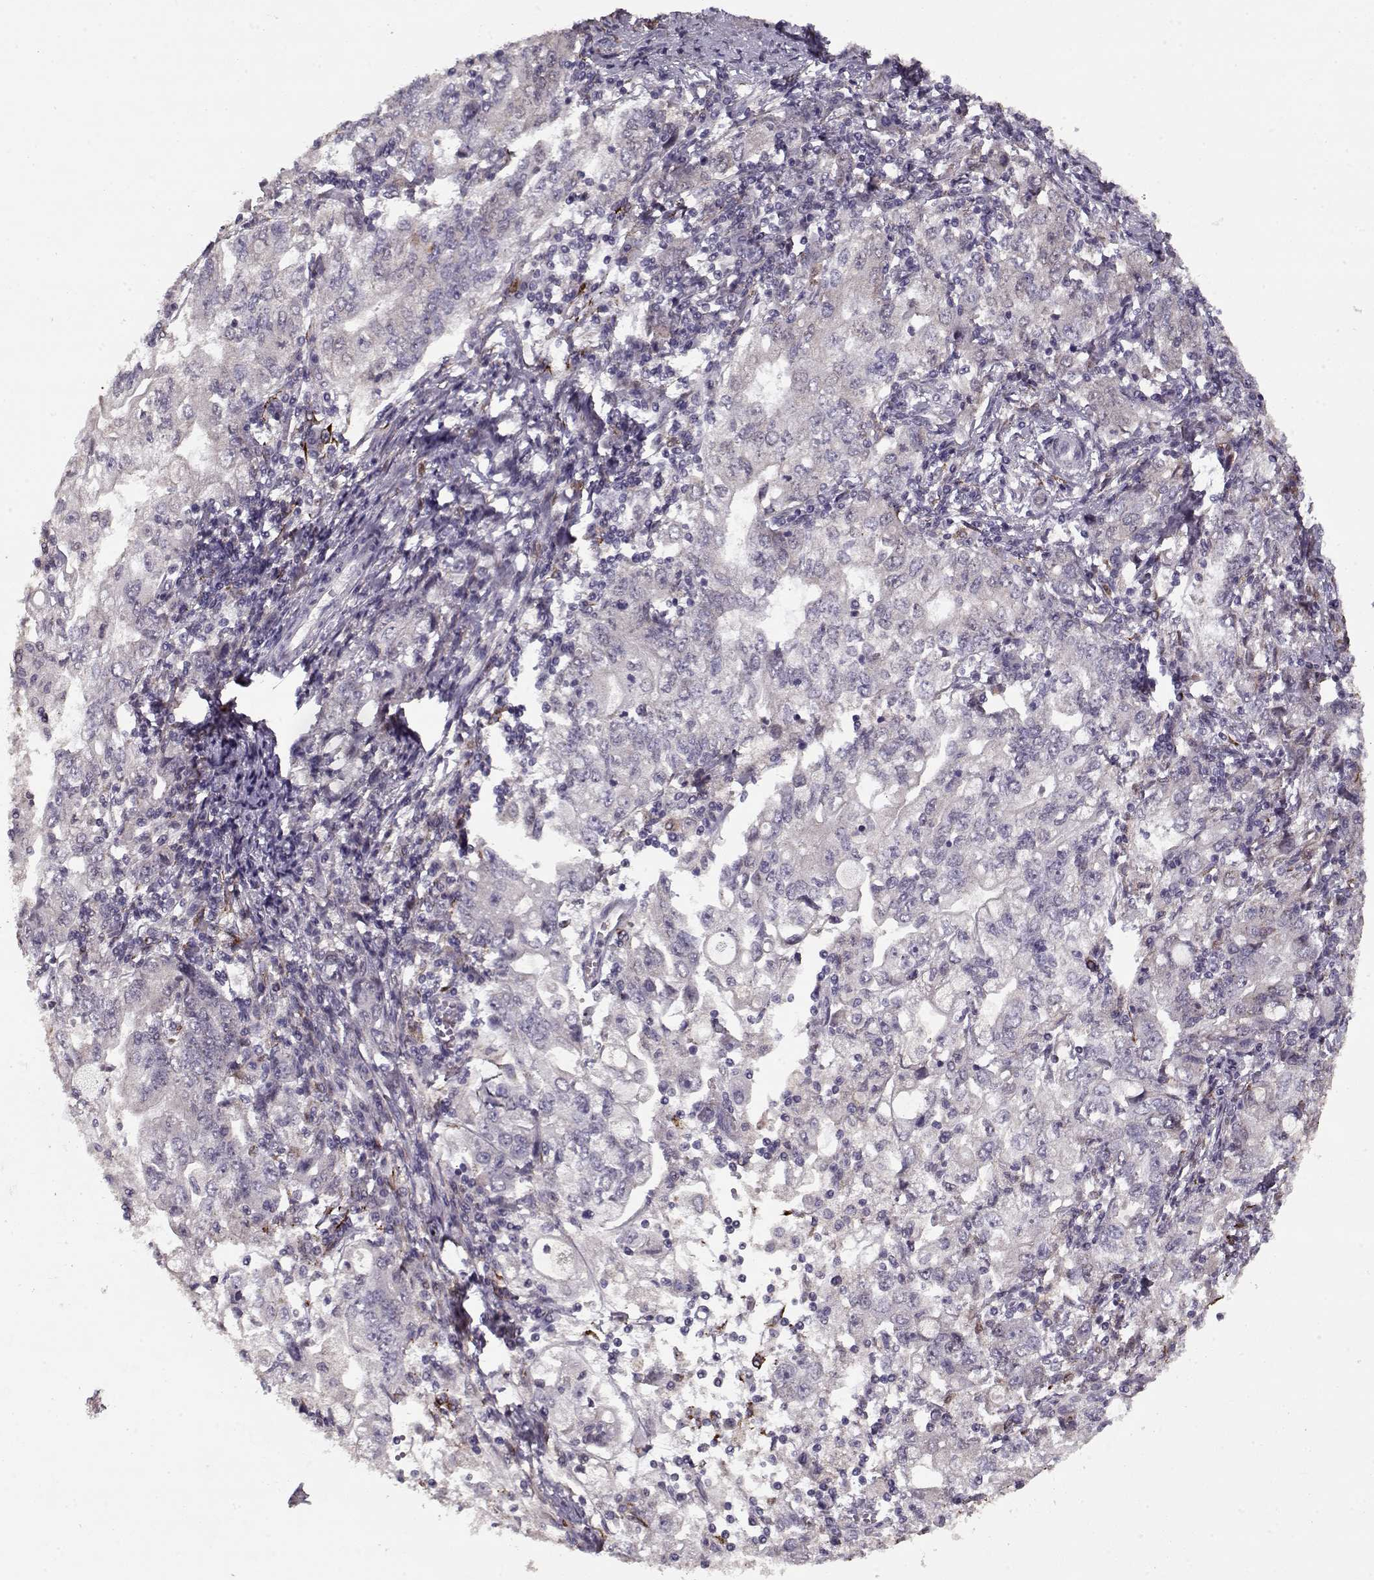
{"staining": {"intensity": "negative", "quantity": "none", "location": "none"}, "tissue": "stomach cancer", "cell_type": "Tumor cells", "image_type": "cancer", "snomed": [{"axis": "morphology", "description": "Adenocarcinoma, NOS"}, {"axis": "topography", "description": "Stomach, lower"}], "caption": "Stomach cancer was stained to show a protein in brown. There is no significant positivity in tumor cells.", "gene": "LAMA2", "patient": {"sex": "female", "age": 72}}